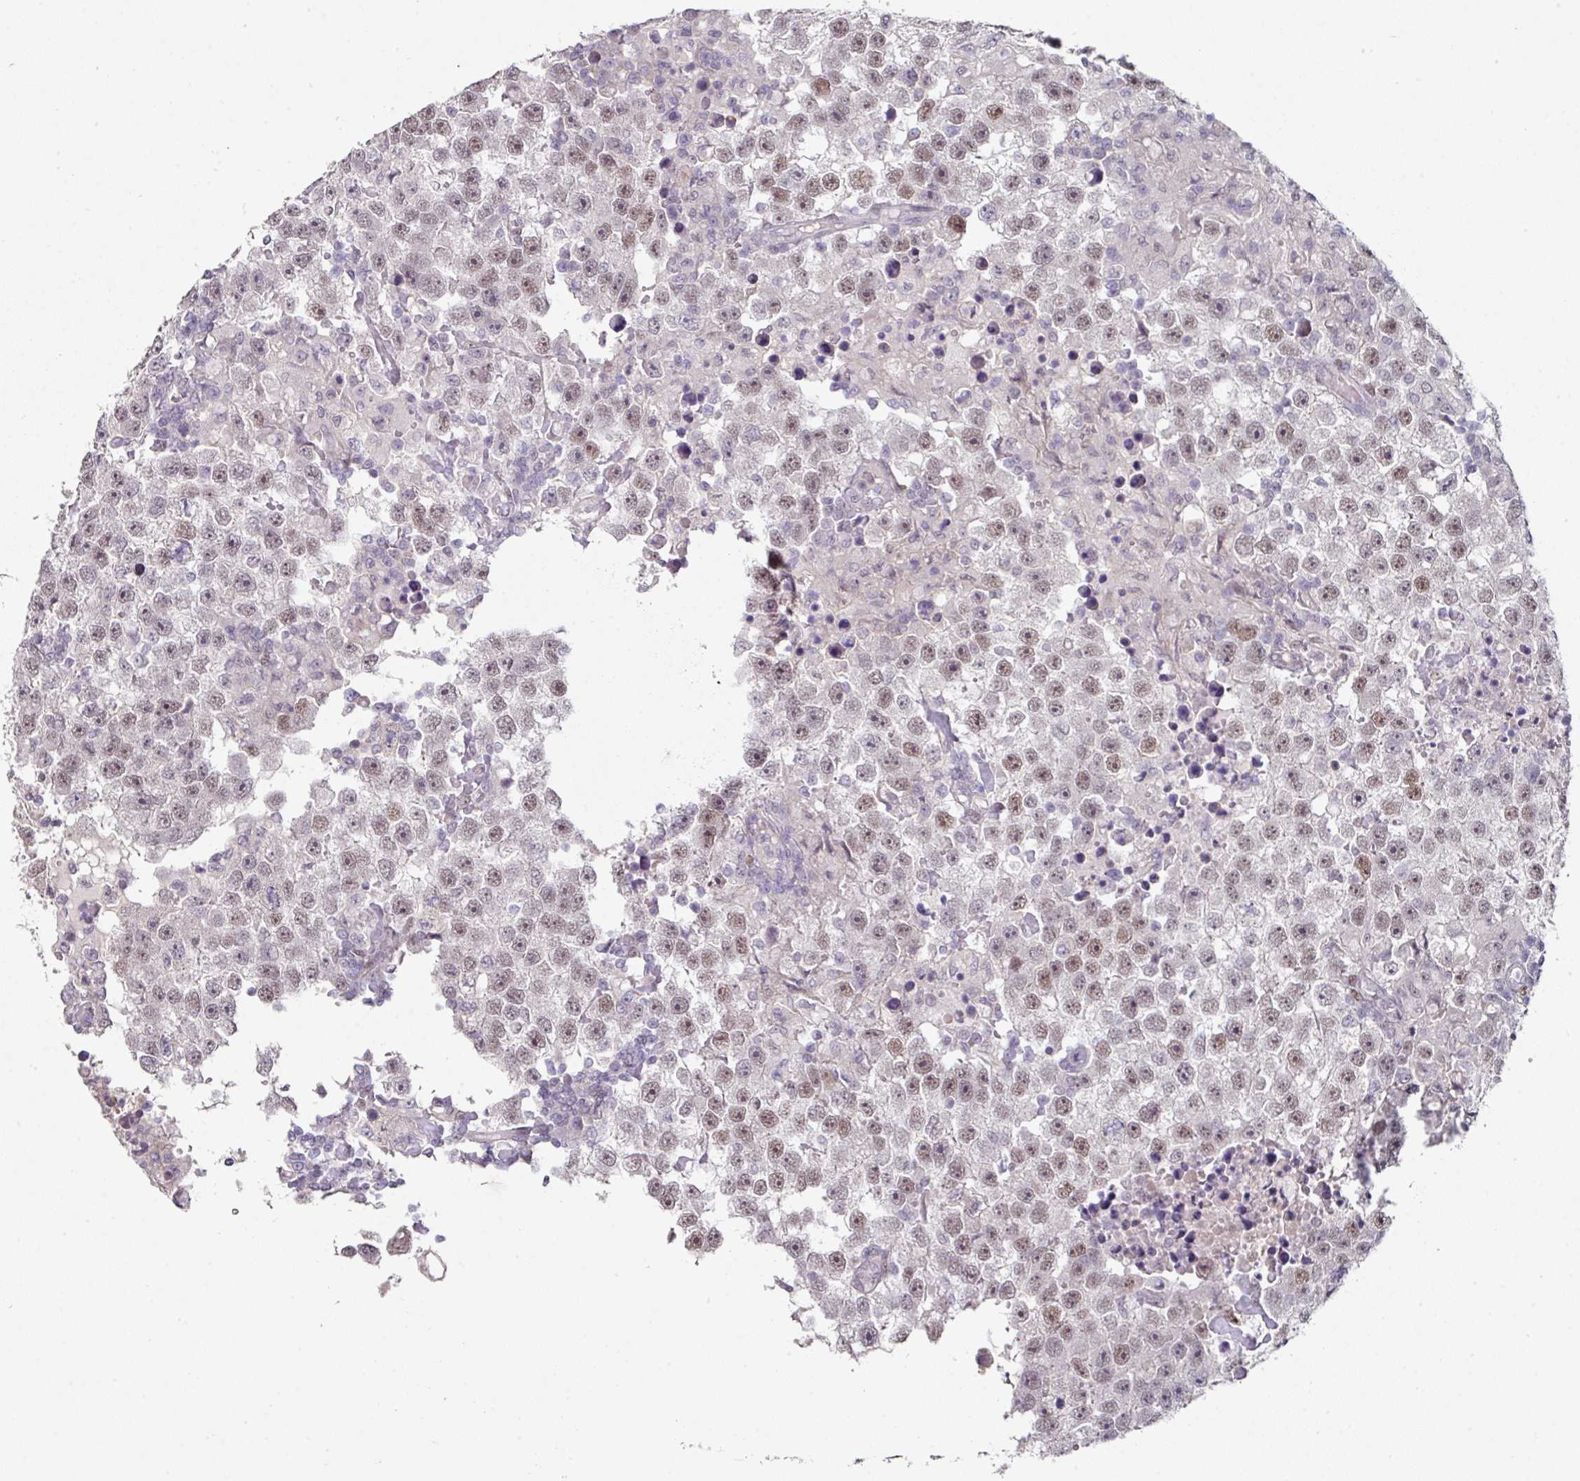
{"staining": {"intensity": "moderate", "quantity": ">75%", "location": "nuclear"}, "tissue": "testis cancer", "cell_type": "Tumor cells", "image_type": "cancer", "snomed": [{"axis": "morphology", "description": "Carcinoma, Embryonal, NOS"}, {"axis": "topography", "description": "Testis"}], "caption": "This is a micrograph of IHC staining of testis embryonal carcinoma, which shows moderate positivity in the nuclear of tumor cells.", "gene": "ELK1", "patient": {"sex": "male", "age": 83}}